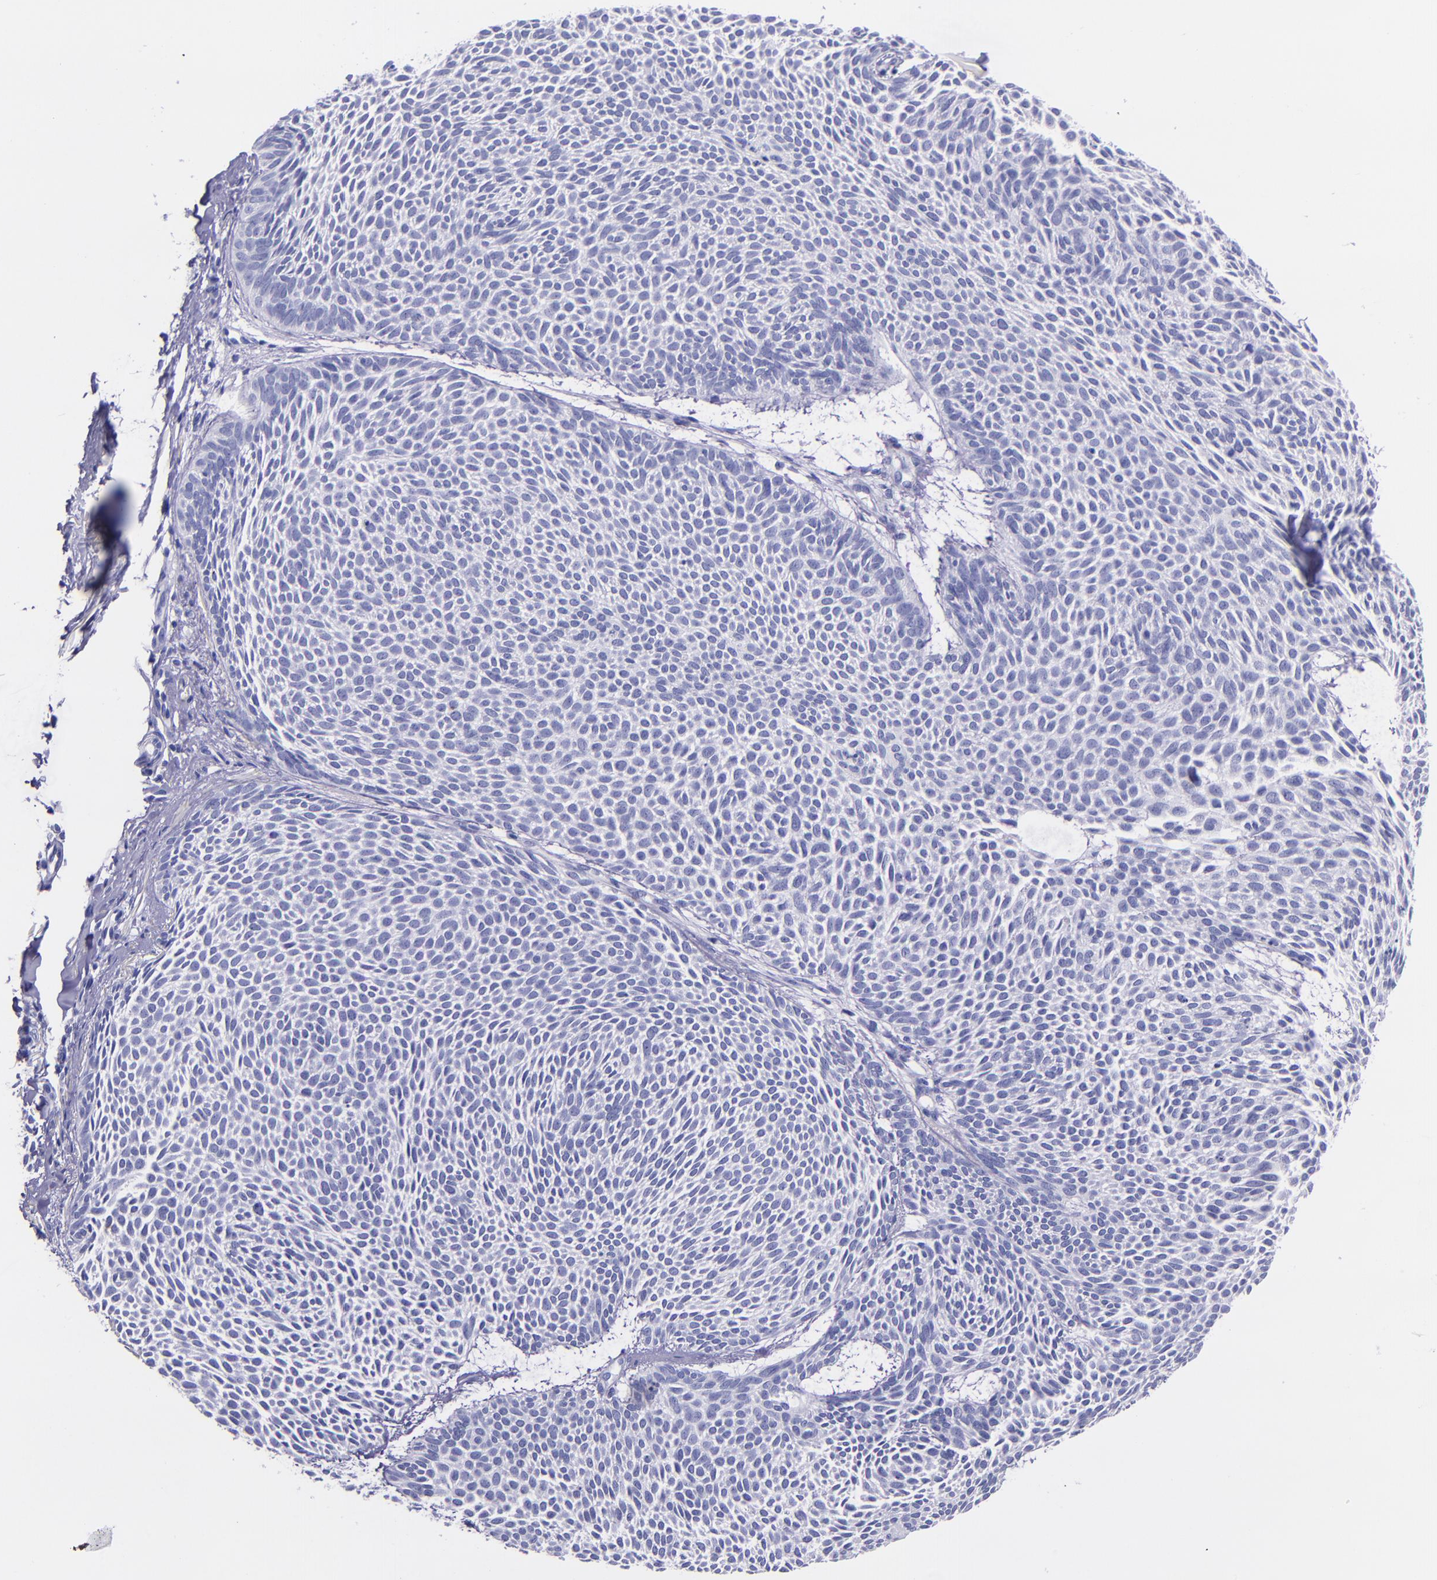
{"staining": {"intensity": "negative", "quantity": "none", "location": "none"}, "tissue": "skin cancer", "cell_type": "Tumor cells", "image_type": "cancer", "snomed": [{"axis": "morphology", "description": "Basal cell carcinoma"}, {"axis": "topography", "description": "Skin"}], "caption": "Skin cancer stained for a protein using IHC displays no staining tumor cells.", "gene": "MBP", "patient": {"sex": "male", "age": 84}}